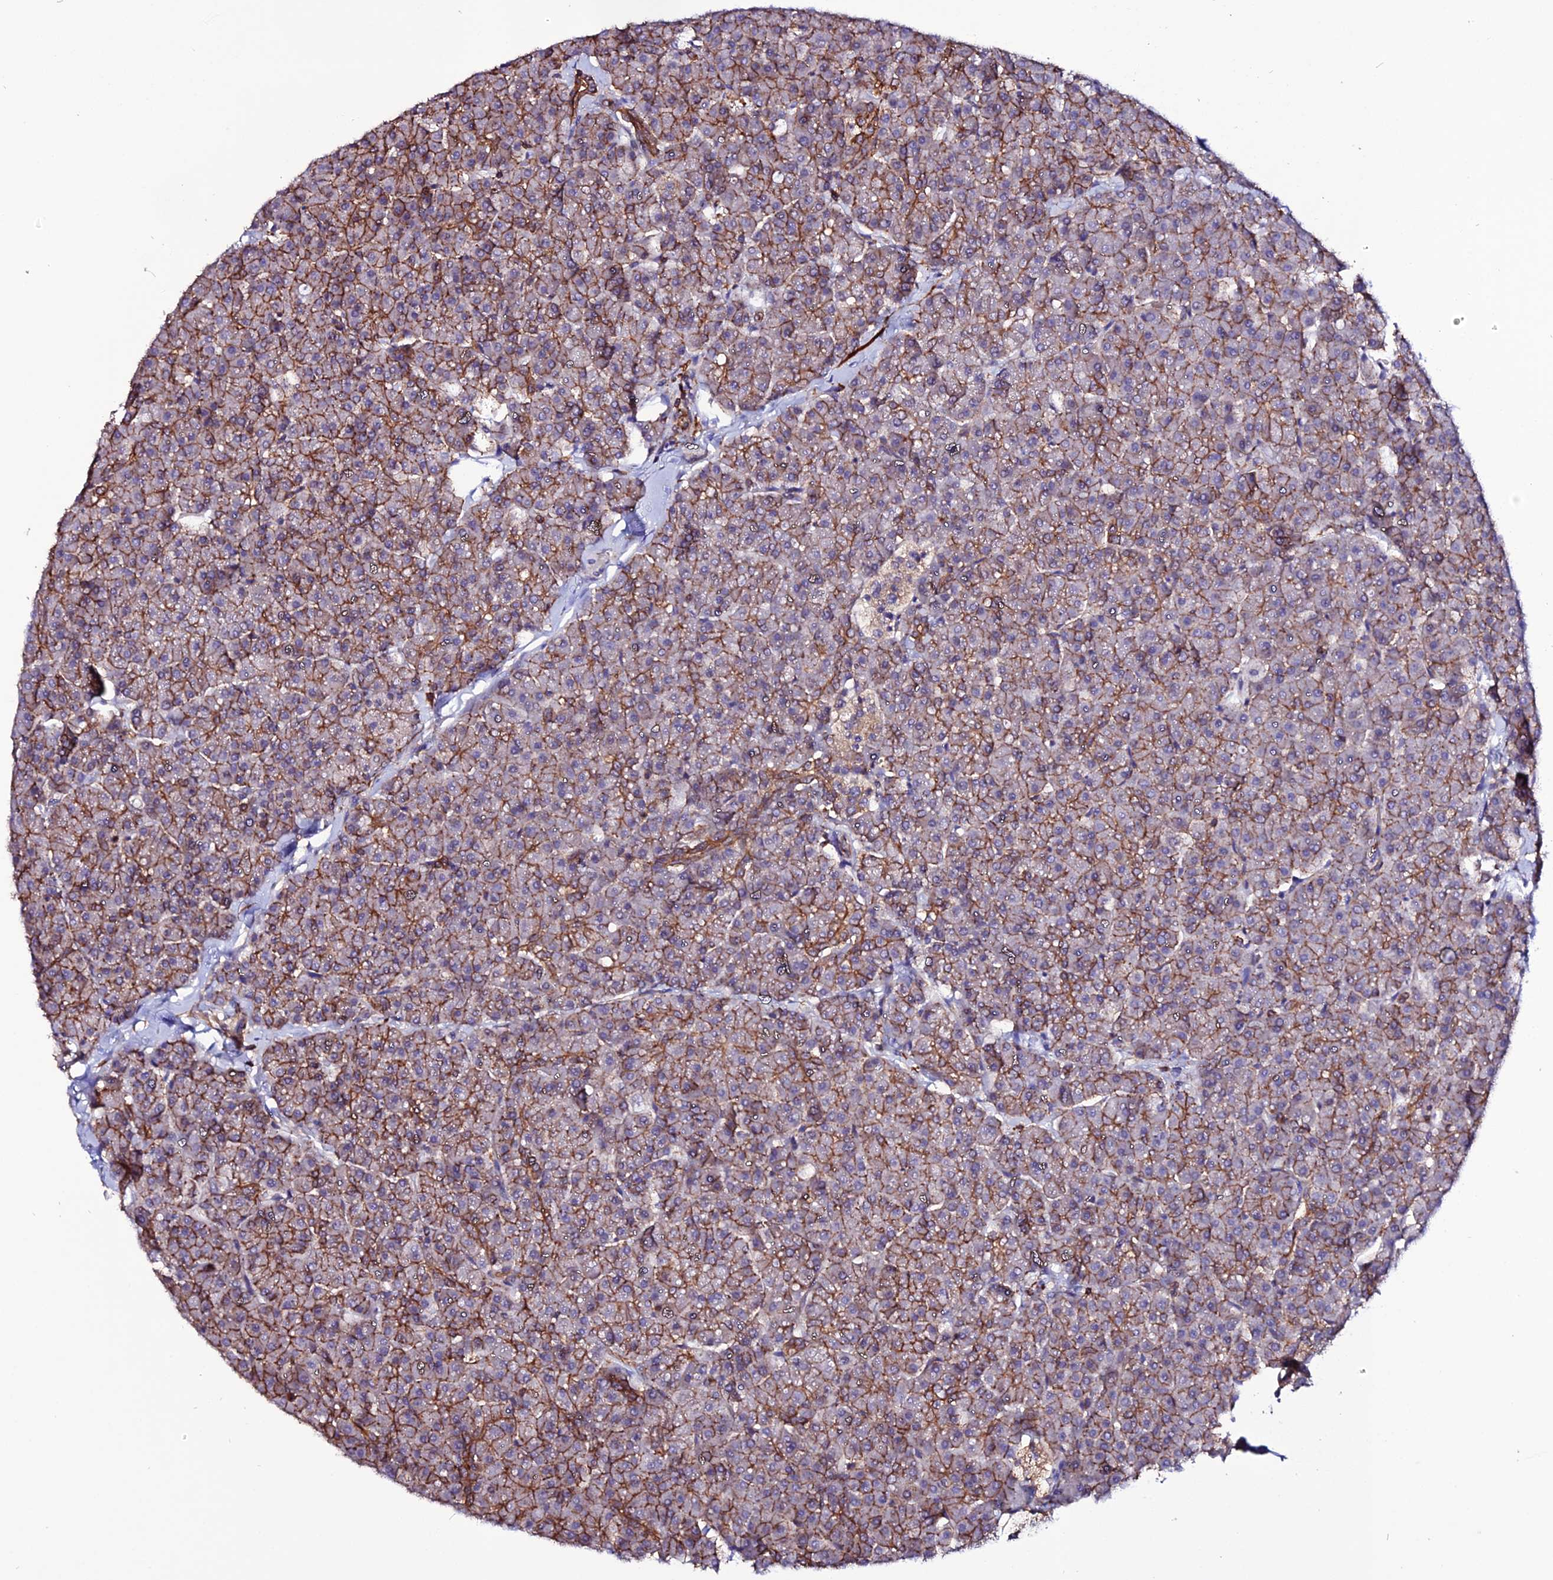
{"staining": {"intensity": "moderate", "quantity": ">75%", "location": "cytoplasmic/membranous"}, "tissue": "pancreas", "cell_type": "Exocrine glandular cells", "image_type": "normal", "snomed": [{"axis": "morphology", "description": "Normal tissue, NOS"}, {"axis": "topography", "description": "Pancreas"}, {"axis": "topography", "description": "Peripheral nerve tissue"}], "caption": "Protein staining exhibits moderate cytoplasmic/membranous expression in approximately >75% of exocrine glandular cells in normal pancreas. The protein of interest is stained brown, and the nuclei are stained in blue (DAB IHC with brightfield microscopy, high magnification).", "gene": "USP17L10", "patient": {"sex": "male", "age": 54}}